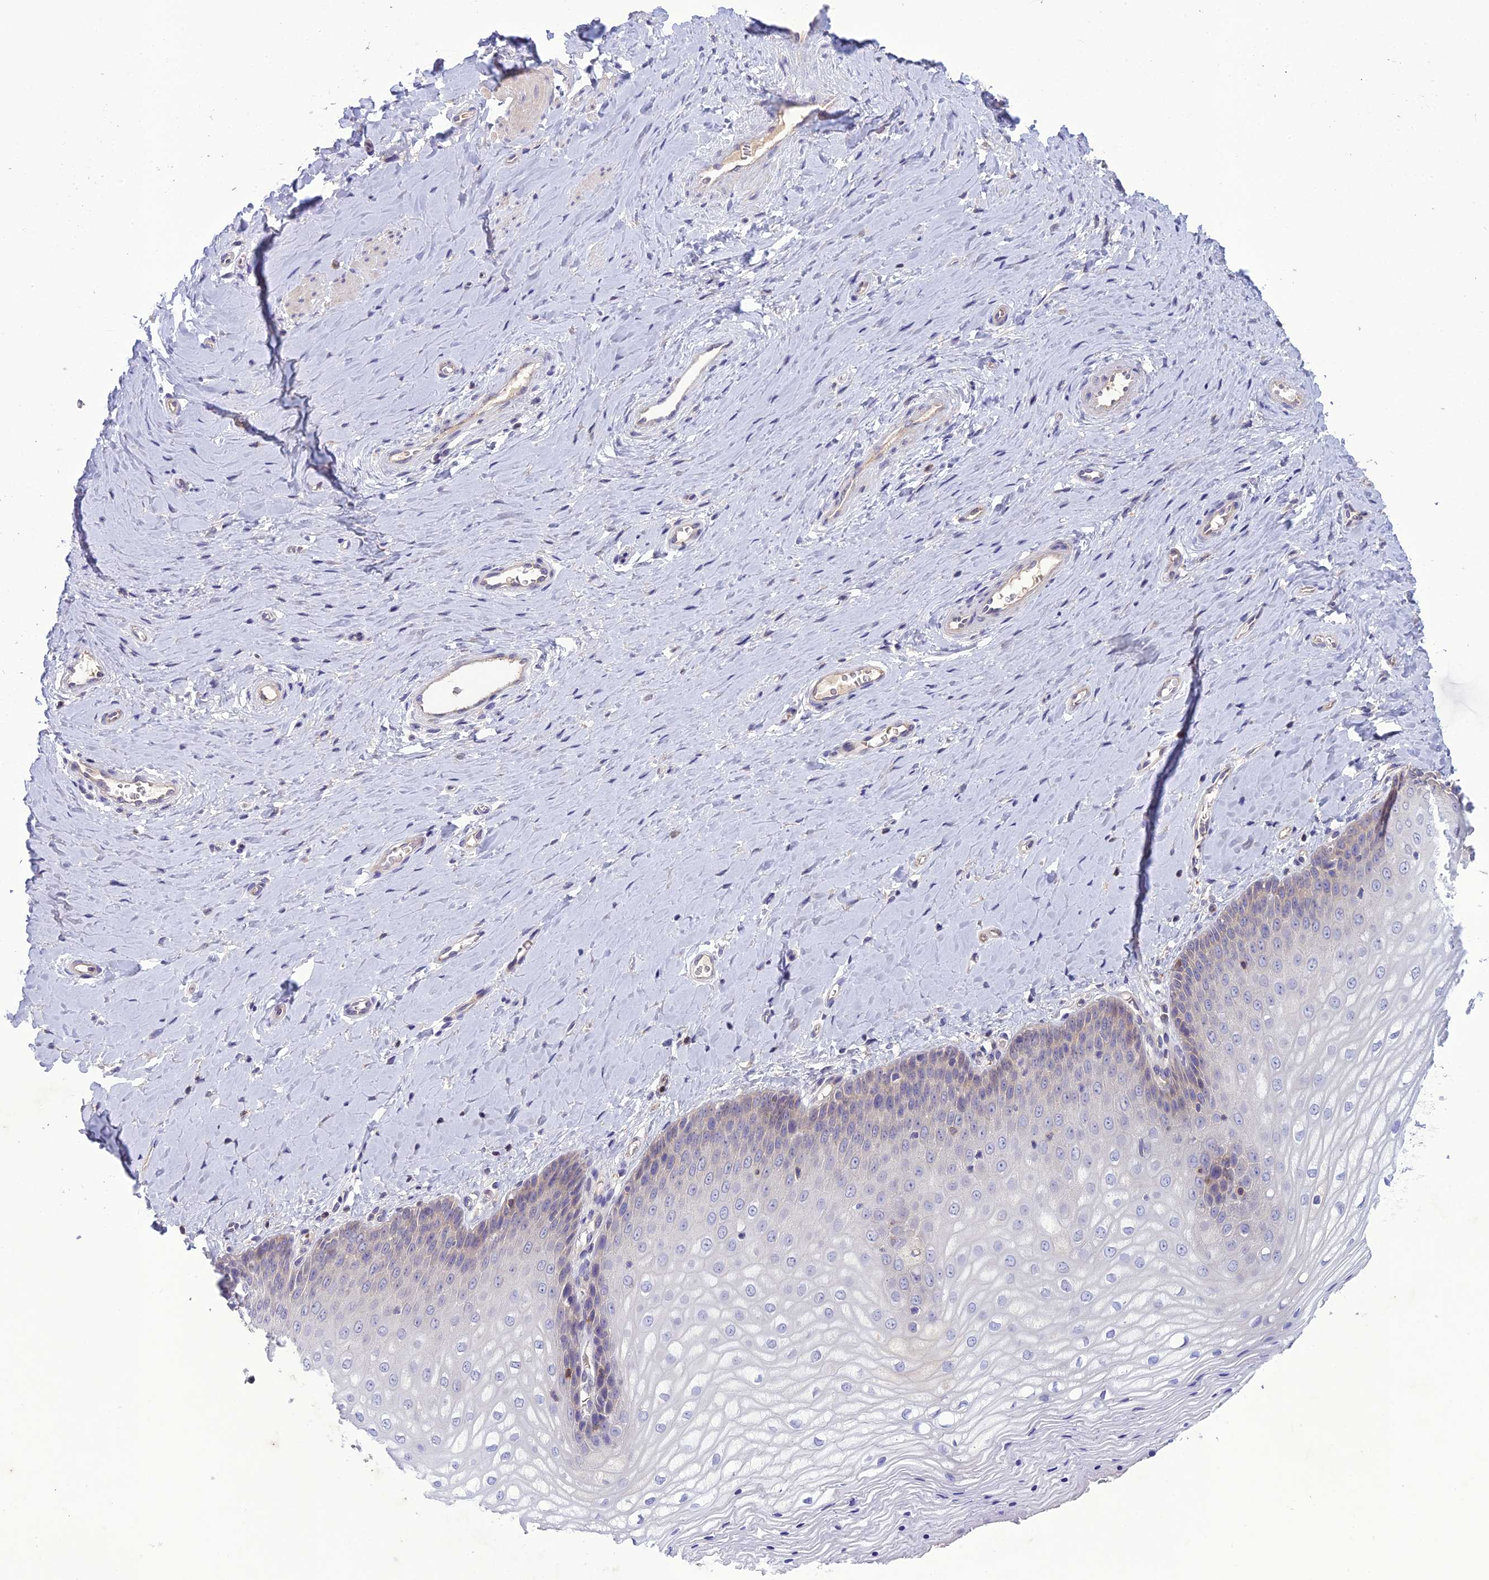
{"staining": {"intensity": "weak", "quantity": "<25%", "location": "cytoplasmic/membranous"}, "tissue": "vagina", "cell_type": "Squamous epithelial cells", "image_type": "normal", "snomed": [{"axis": "morphology", "description": "Normal tissue, NOS"}, {"axis": "topography", "description": "Vagina"}], "caption": "A high-resolution micrograph shows immunohistochemistry (IHC) staining of unremarkable vagina, which demonstrates no significant positivity in squamous epithelial cells. (DAB (3,3'-diaminobenzidine) immunohistochemistry (IHC) visualized using brightfield microscopy, high magnification).", "gene": "GDF6", "patient": {"sex": "female", "age": 65}}